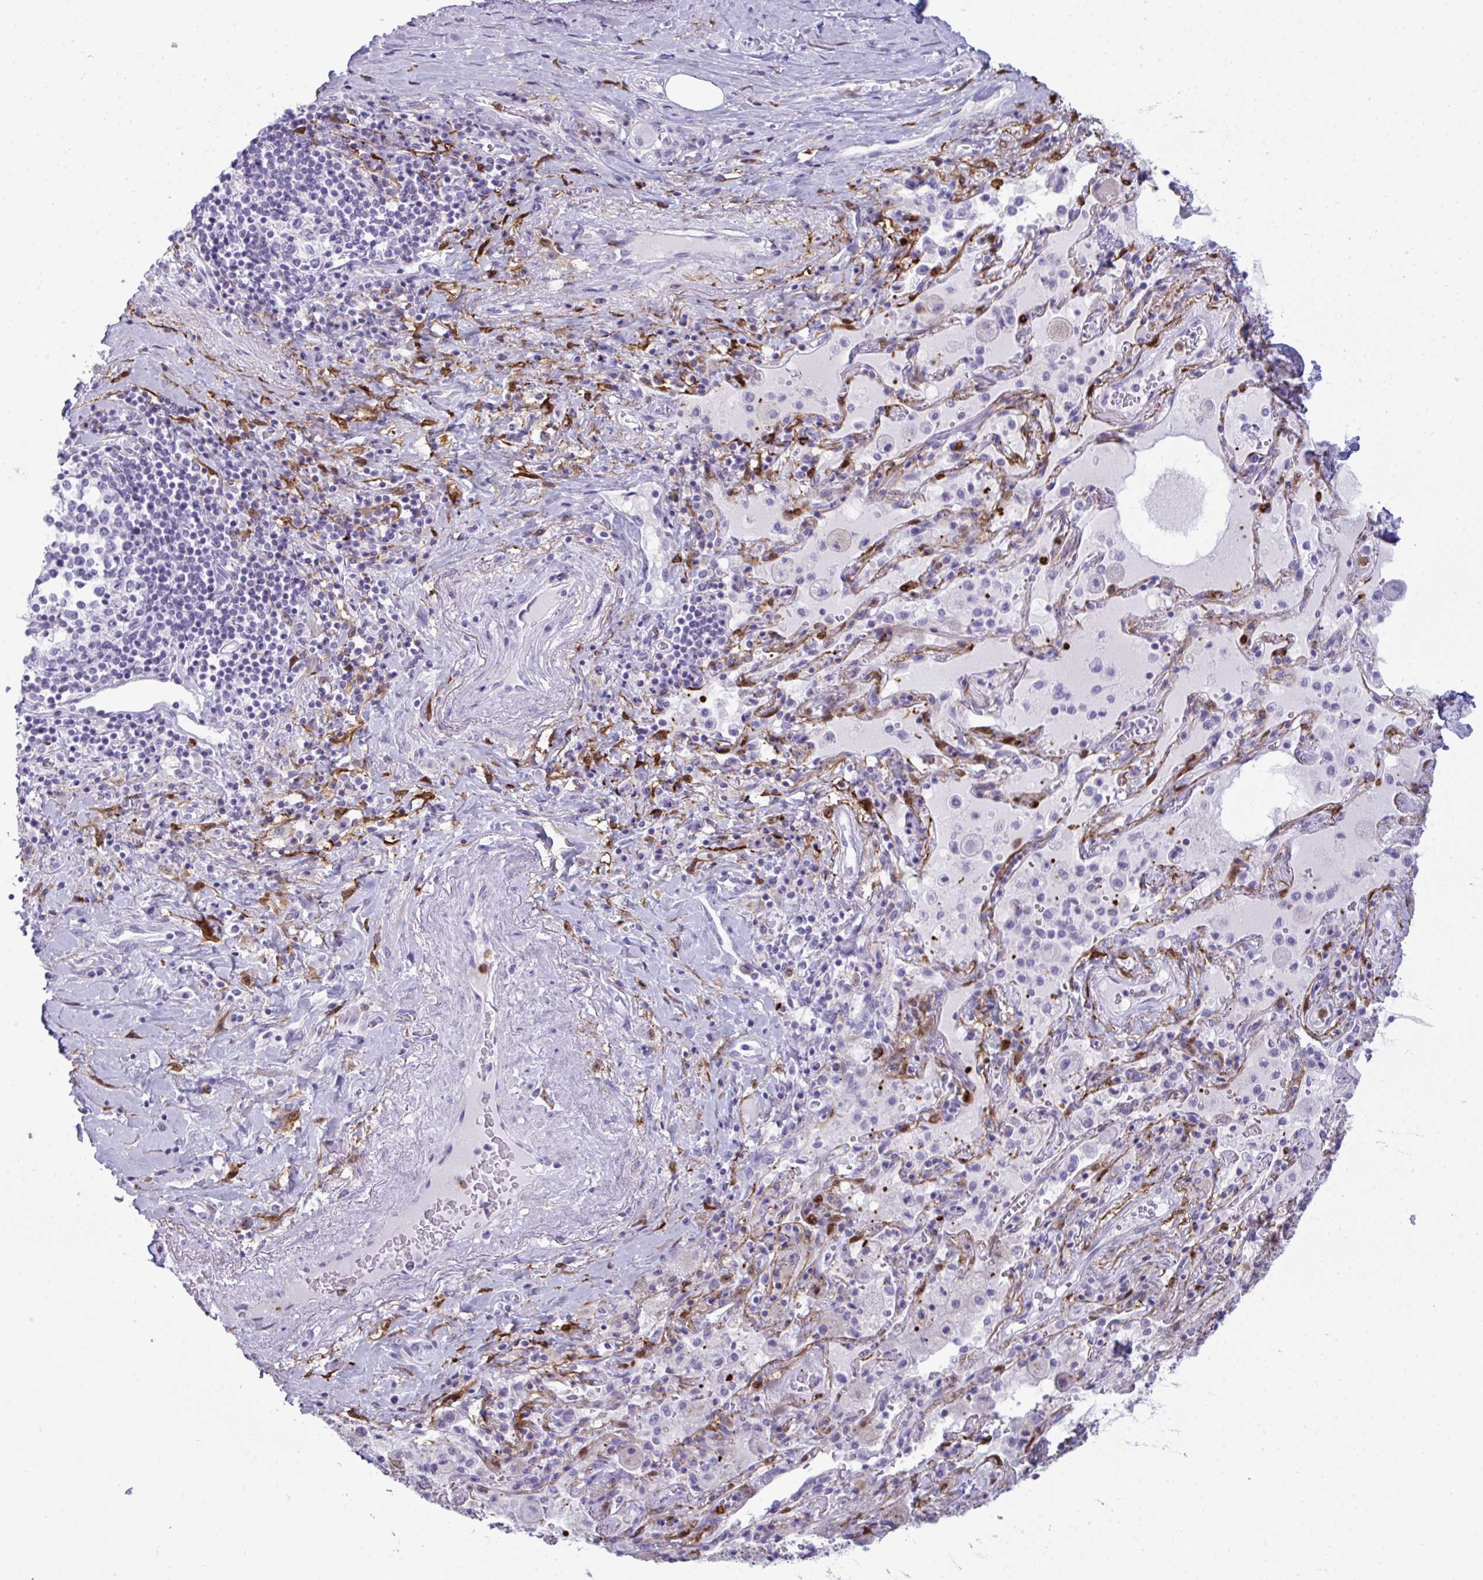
{"staining": {"intensity": "strong", "quantity": "<25%", "location": "cytoplasmic/membranous"}, "tissue": "adipose tissue", "cell_type": "Adipocytes", "image_type": "normal", "snomed": [{"axis": "morphology", "description": "Normal tissue, NOS"}, {"axis": "topography", "description": "Cartilage tissue"}, {"axis": "topography", "description": "Bronchus"}], "caption": "Strong cytoplasmic/membranous expression is seen in about <25% of adipocytes in normal adipose tissue. (Brightfield microscopy of DAB IHC at high magnification).", "gene": "ARHGAP42", "patient": {"sex": "male", "age": 64}}